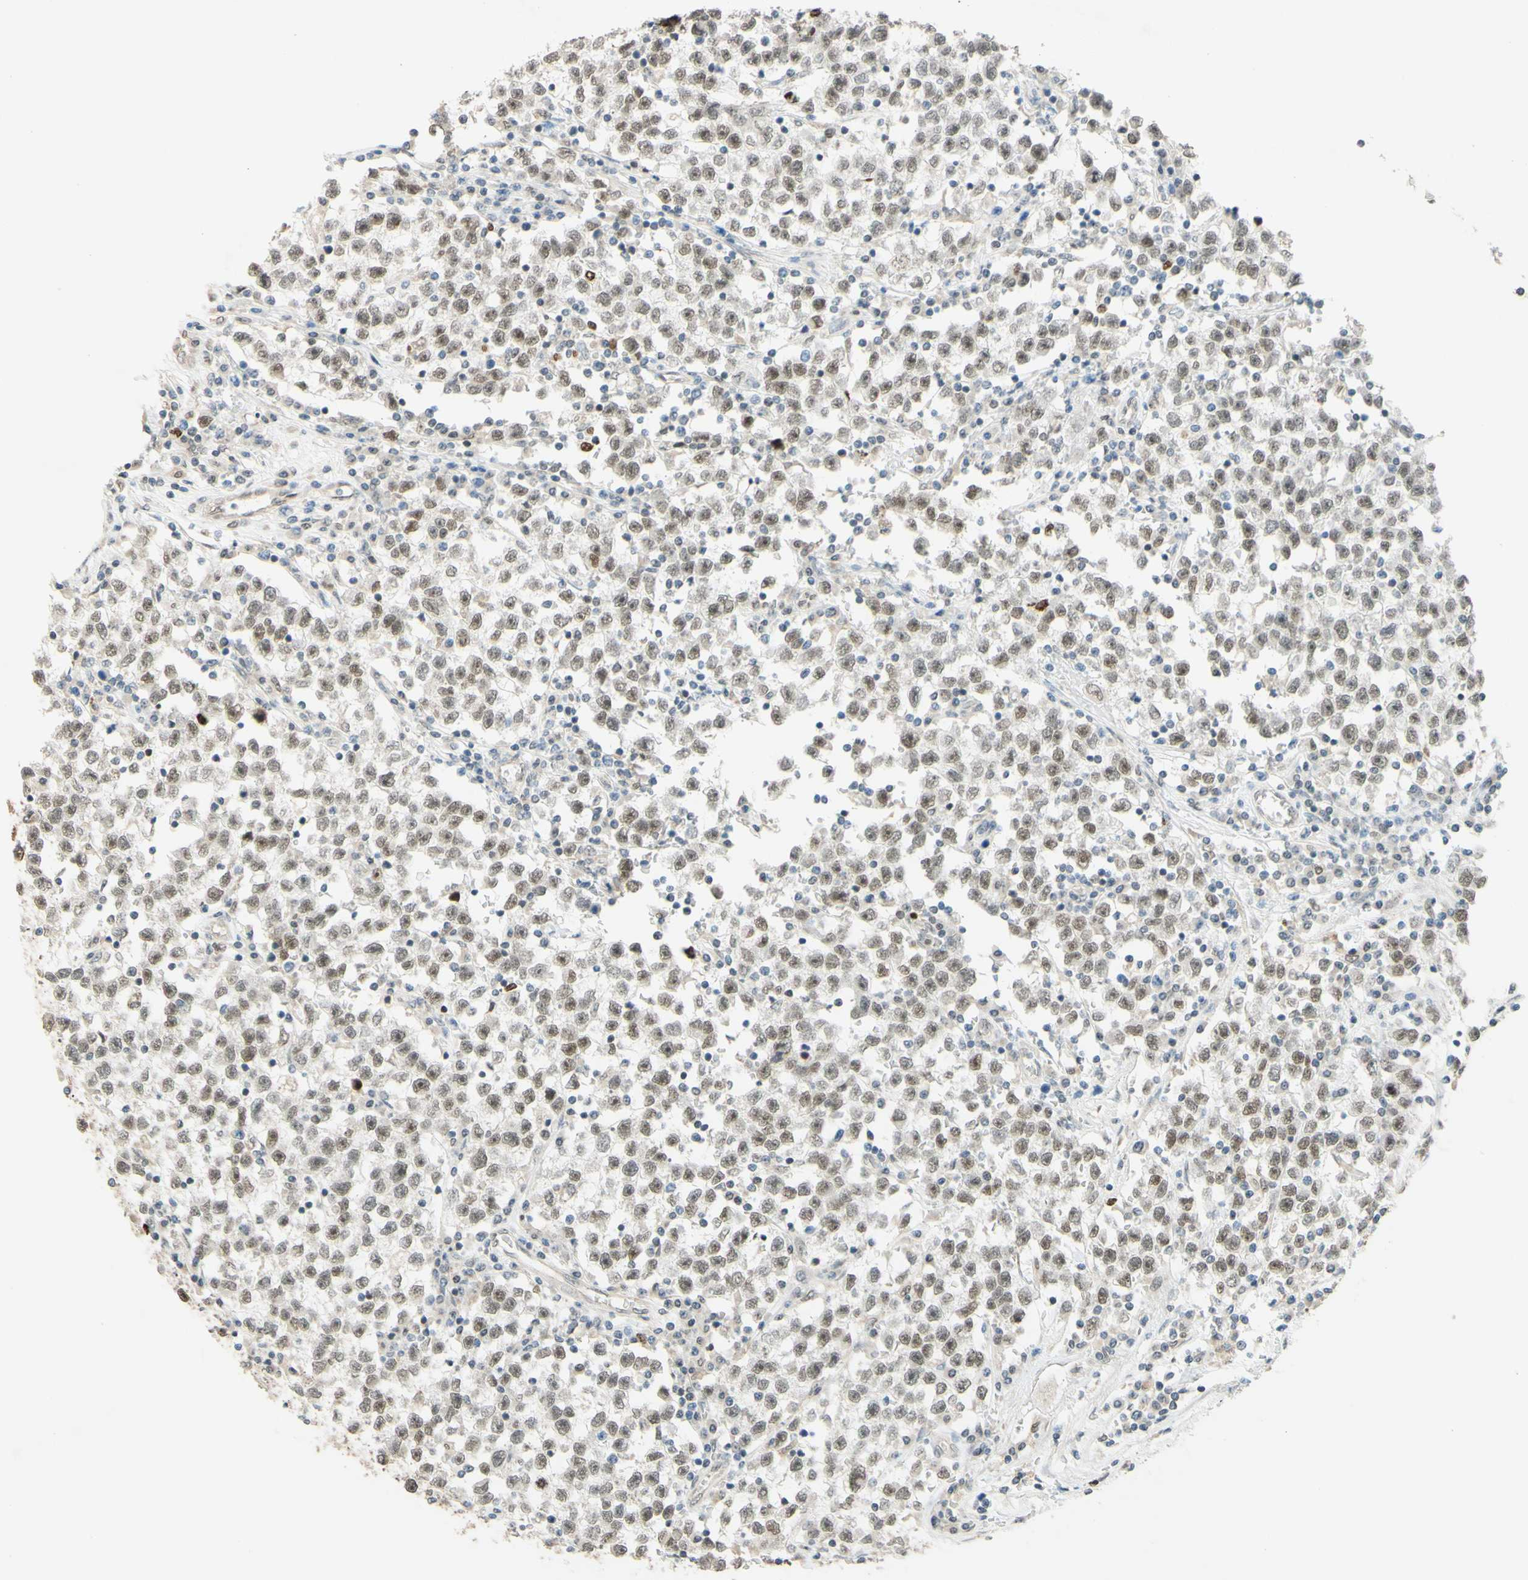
{"staining": {"intensity": "weak", "quantity": ">75%", "location": "nuclear"}, "tissue": "testis cancer", "cell_type": "Tumor cells", "image_type": "cancer", "snomed": [{"axis": "morphology", "description": "Seminoma, NOS"}, {"axis": "topography", "description": "Testis"}], "caption": "Immunohistochemistry micrograph of human seminoma (testis) stained for a protein (brown), which demonstrates low levels of weak nuclear expression in about >75% of tumor cells.", "gene": "POLB", "patient": {"sex": "male", "age": 22}}